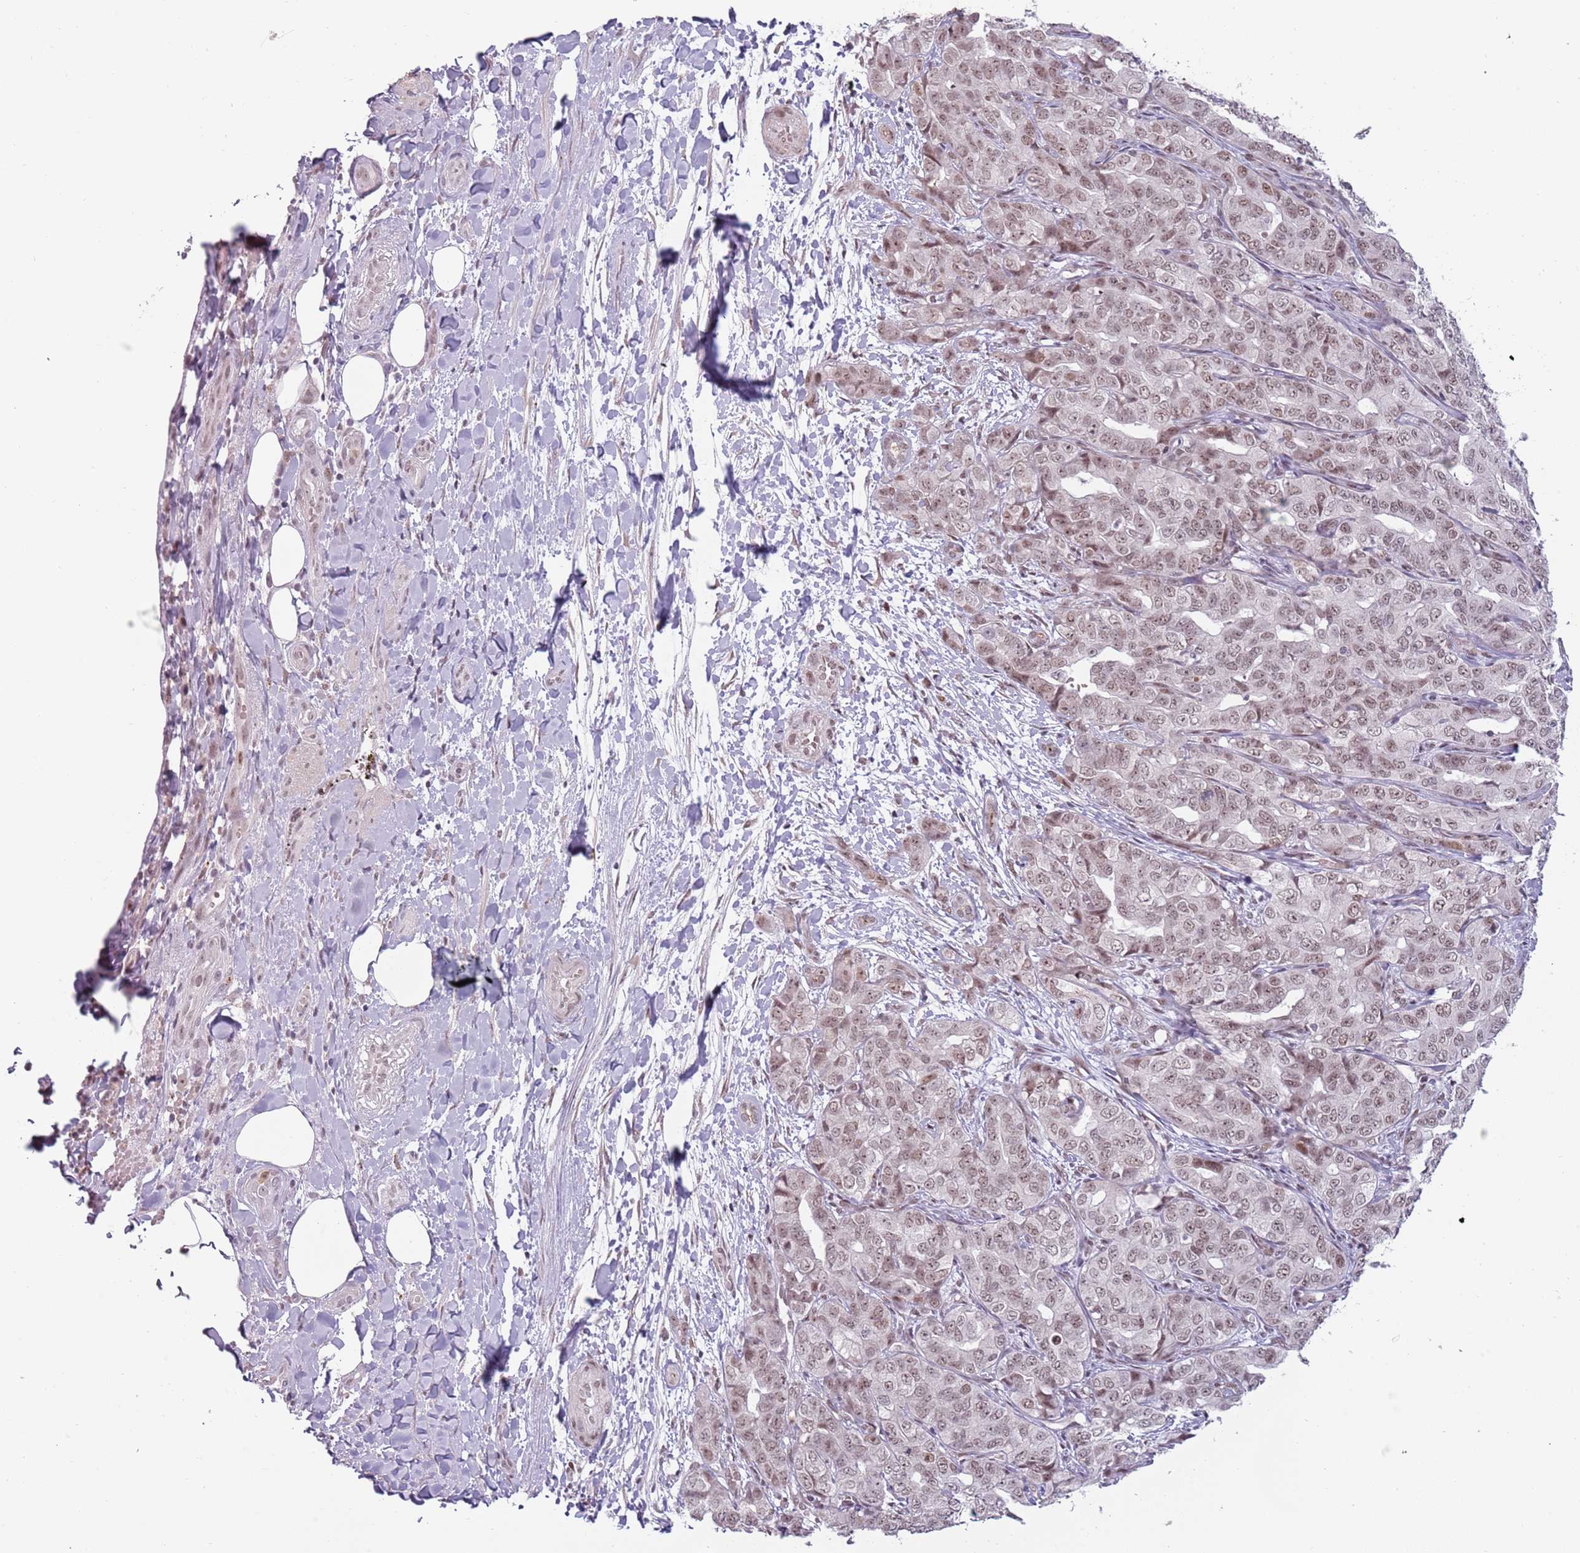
{"staining": {"intensity": "weak", "quantity": ">75%", "location": "nuclear"}, "tissue": "liver cancer", "cell_type": "Tumor cells", "image_type": "cancer", "snomed": [{"axis": "morphology", "description": "Cholangiocarcinoma"}, {"axis": "topography", "description": "Liver"}], "caption": "Human liver cholangiocarcinoma stained with a protein marker exhibits weak staining in tumor cells.", "gene": "REXO4", "patient": {"sex": "male", "age": 59}}